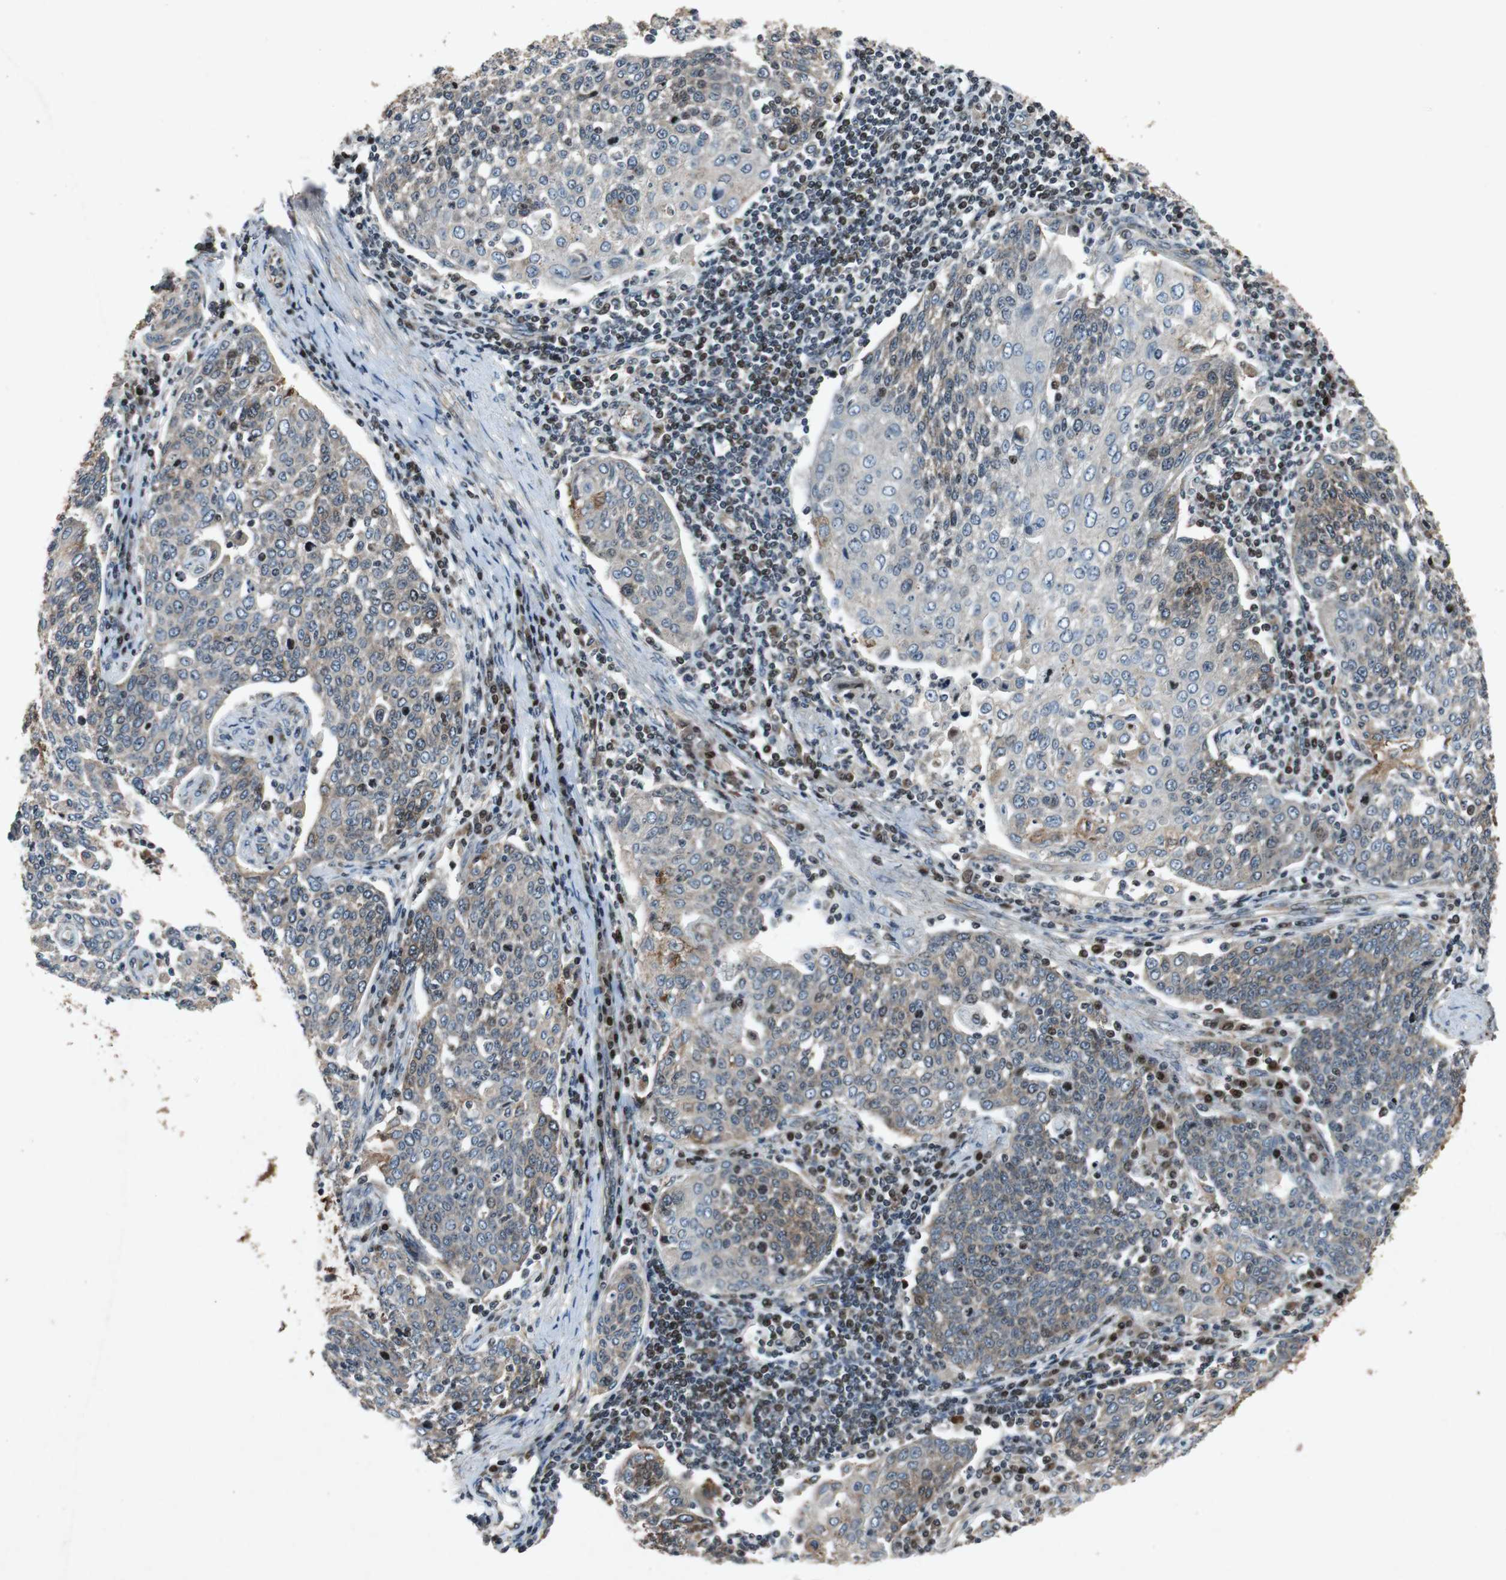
{"staining": {"intensity": "weak", "quantity": "<25%", "location": "cytoplasmic/membranous"}, "tissue": "cervical cancer", "cell_type": "Tumor cells", "image_type": "cancer", "snomed": [{"axis": "morphology", "description": "Squamous cell carcinoma, NOS"}, {"axis": "topography", "description": "Cervix"}], "caption": "Protein analysis of cervical cancer (squamous cell carcinoma) shows no significant positivity in tumor cells. (Brightfield microscopy of DAB (3,3'-diaminobenzidine) IHC at high magnification).", "gene": "TUBA4A", "patient": {"sex": "female", "age": 34}}